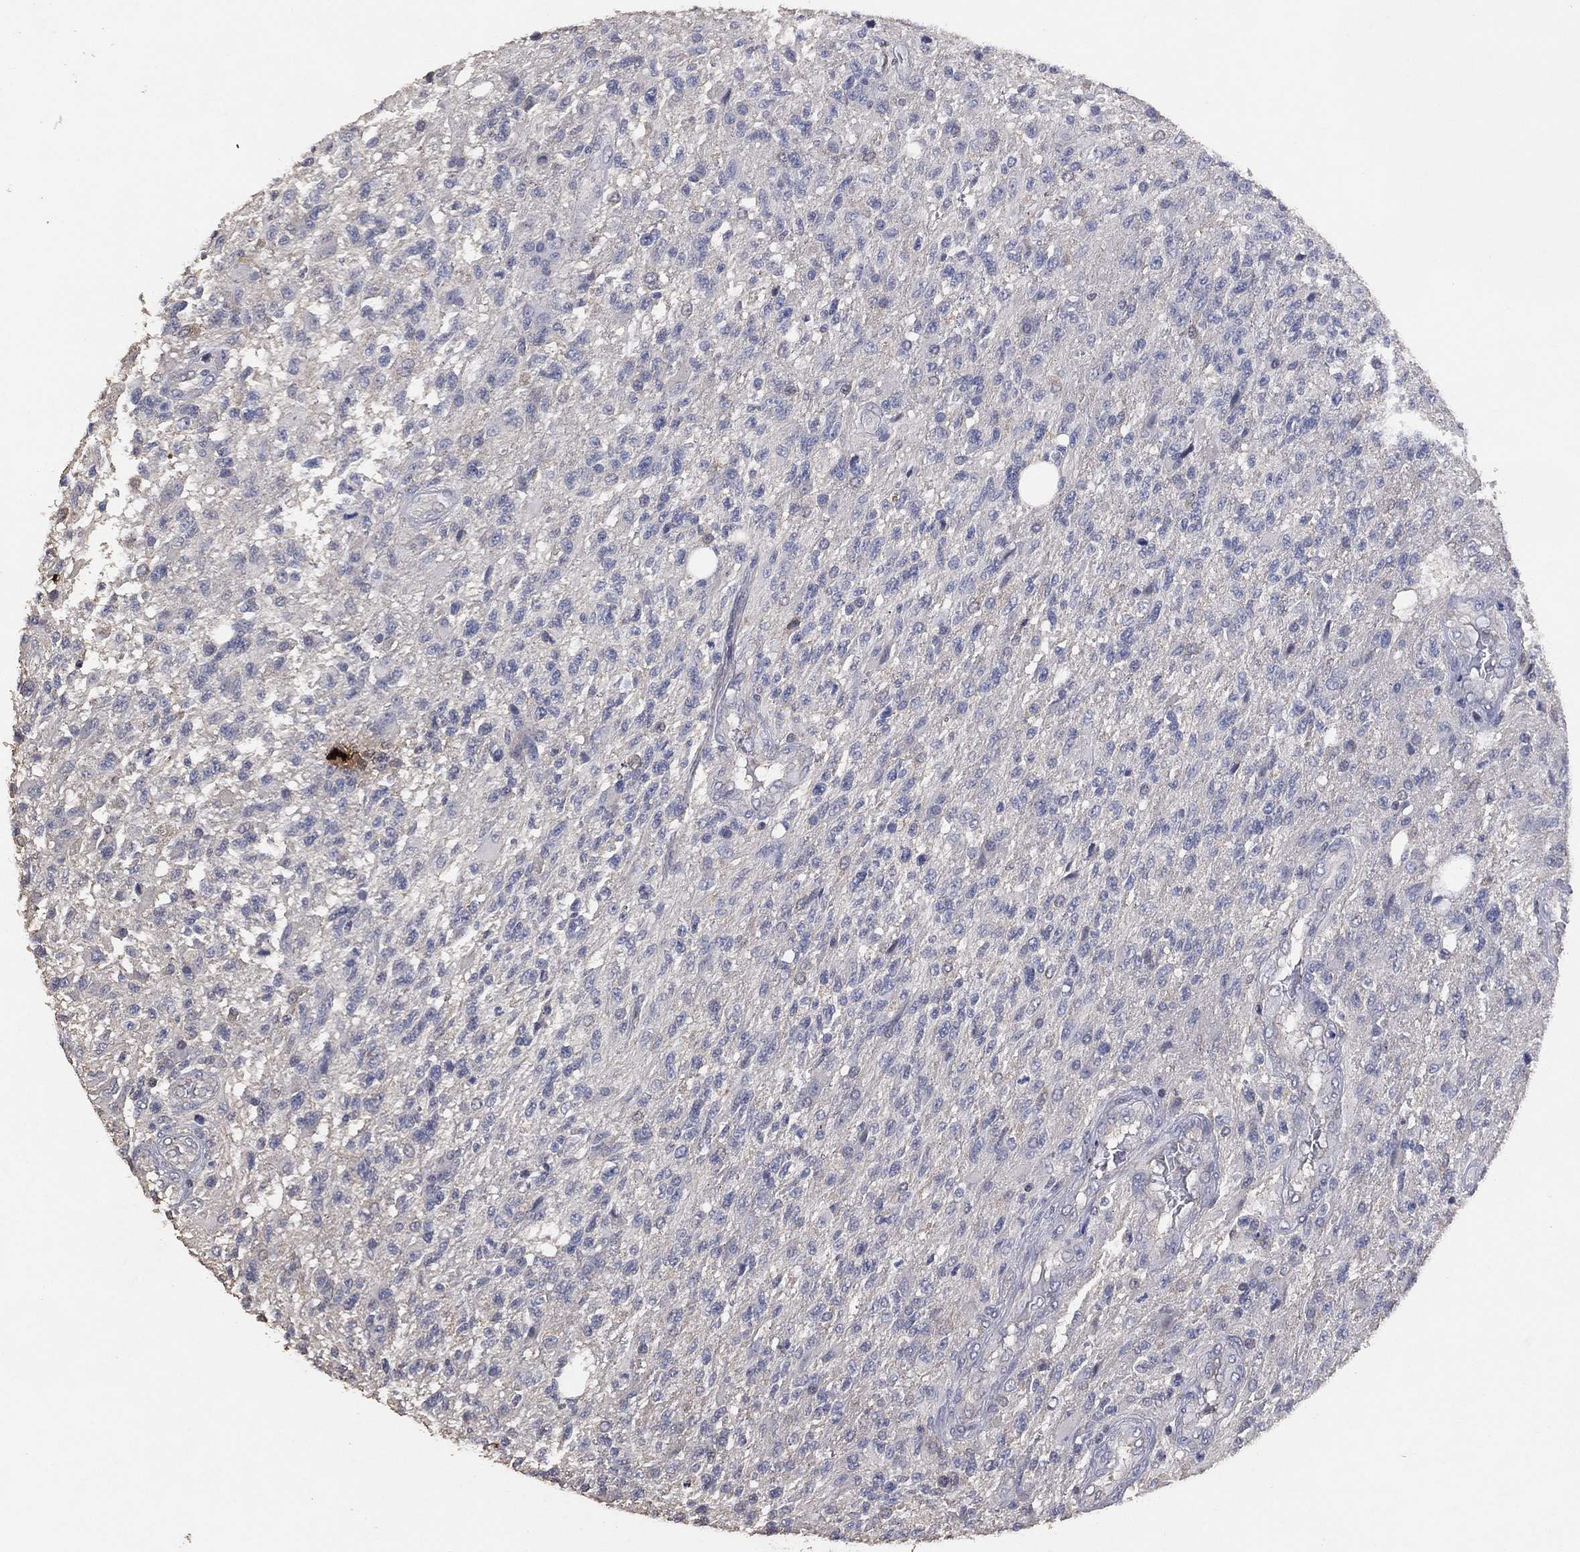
{"staining": {"intensity": "negative", "quantity": "none", "location": "none"}, "tissue": "glioma", "cell_type": "Tumor cells", "image_type": "cancer", "snomed": [{"axis": "morphology", "description": "Glioma, malignant, High grade"}, {"axis": "topography", "description": "Brain"}], "caption": "The IHC micrograph has no significant expression in tumor cells of malignant high-grade glioma tissue.", "gene": "ADPRHL1", "patient": {"sex": "male", "age": 56}}